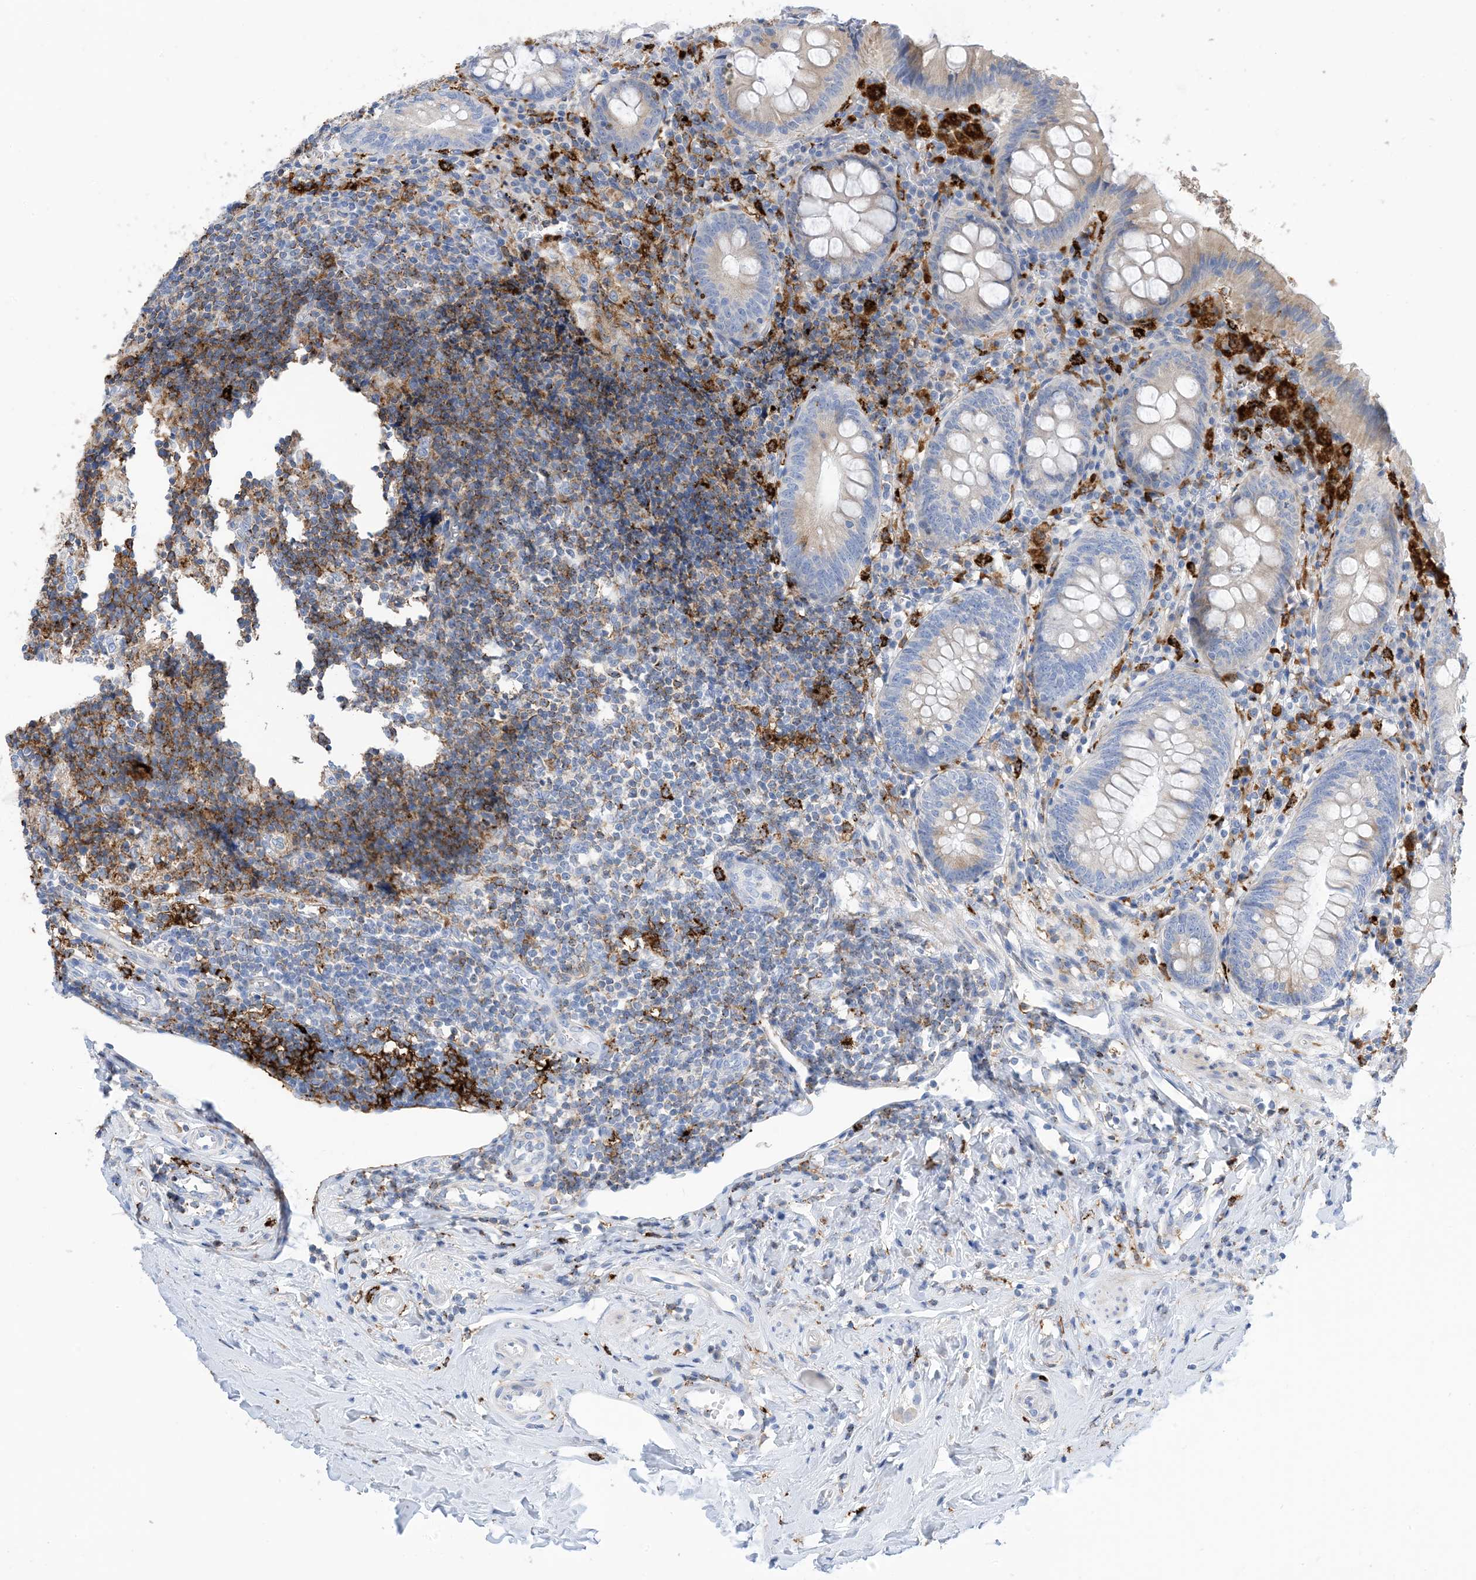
{"staining": {"intensity": "weak", "quantity": "<25%", "location": "cytoplasmic/membranous"}, "tissue": "appendix", "cell_type": "Glandular cells", "image_type": "normal", "snomed": [{"axis": "morphology", "description": "Normal tissue, NOS"}, {"axis": "topography", "description": "Appendix"}], "caption": "IHC histopathology image of unremarkable human appendix stained for a protein (brown), which displays no positivity in glandular cells.", "gene": "DPH3", "patient": {"sex": "female", "age": 54}}